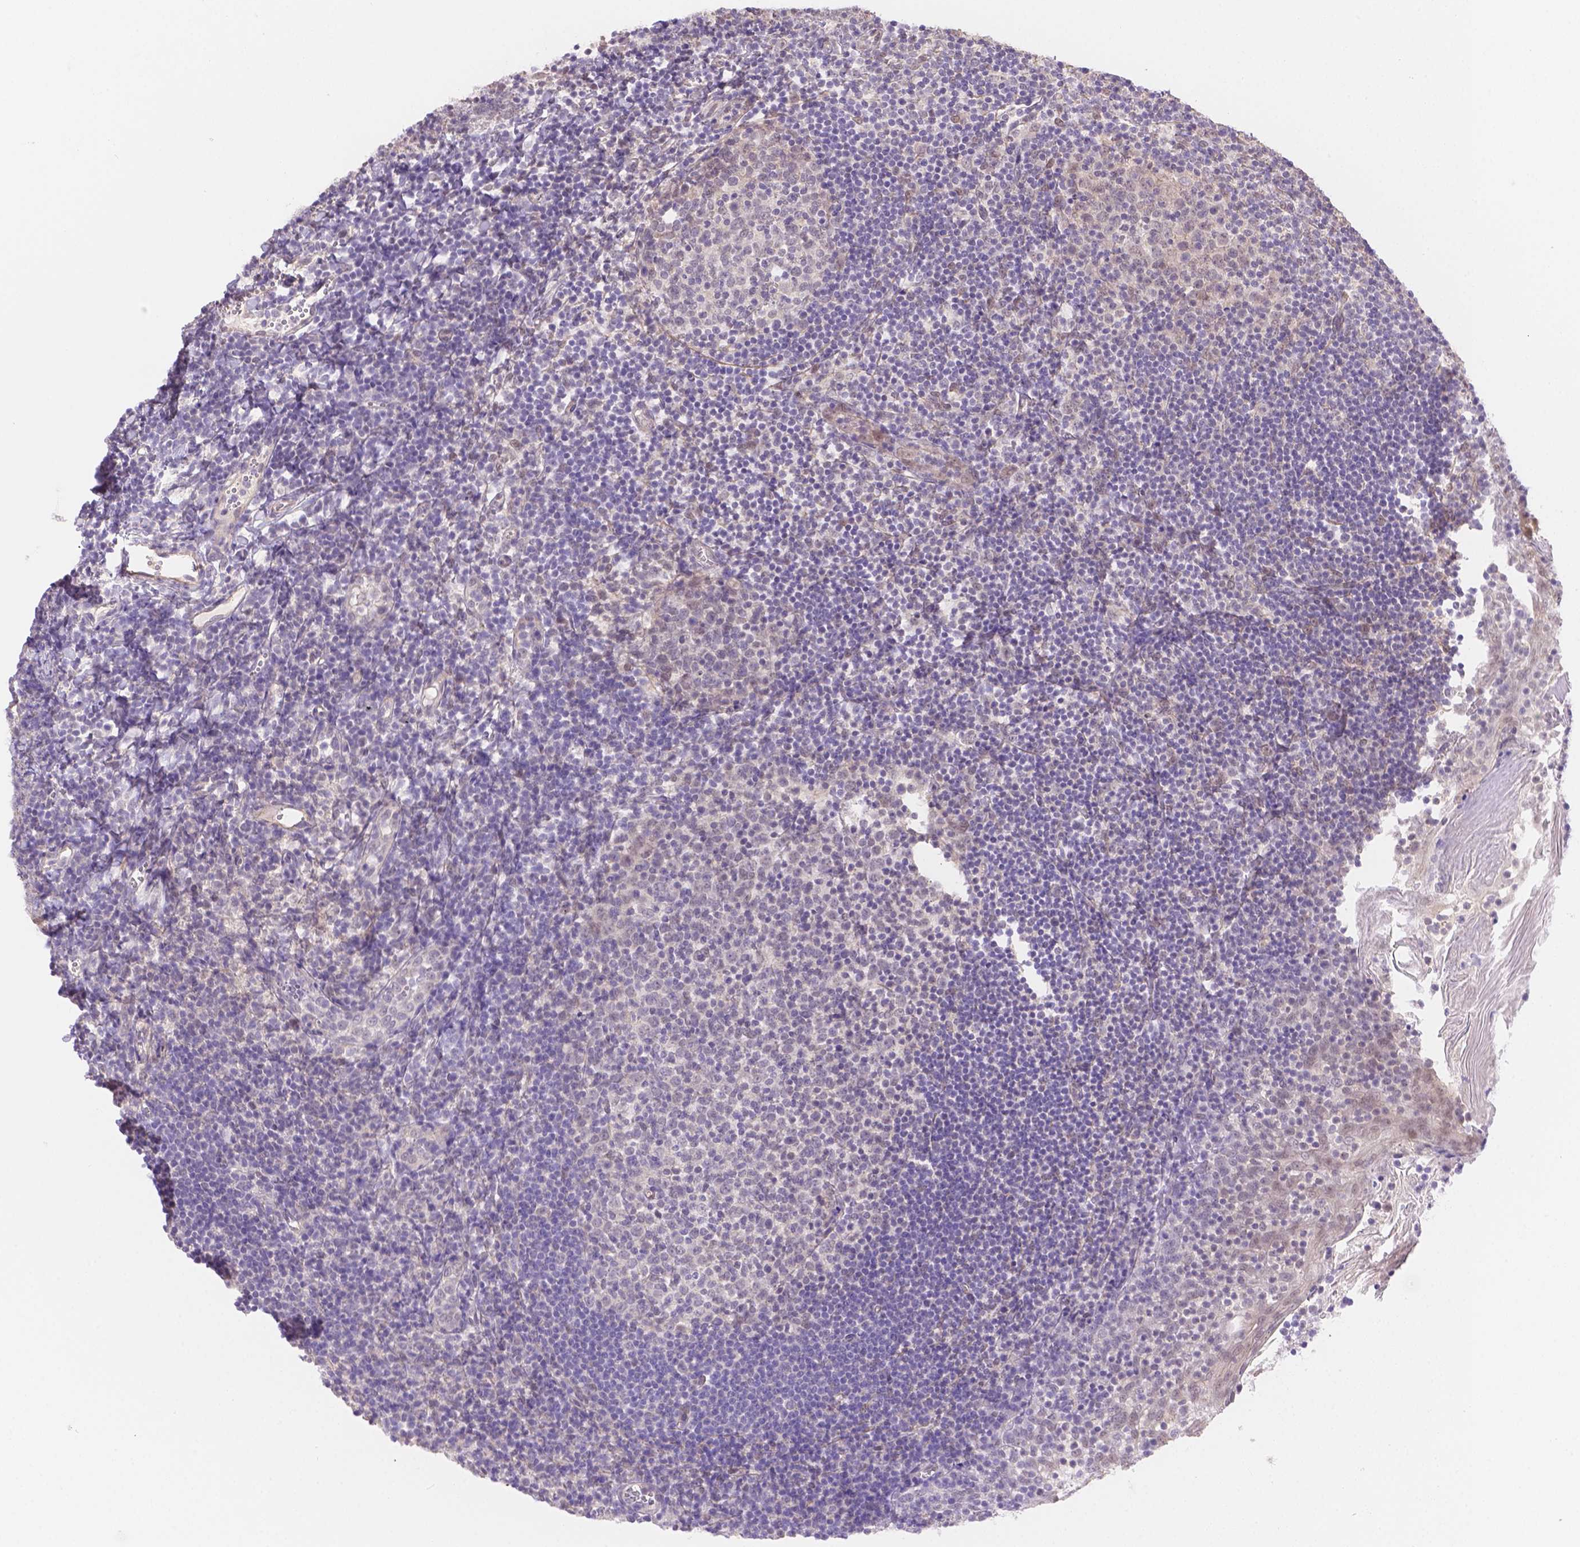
{"staining": {"intensity": "negative", "quantity": "none", "location": "none"}, "tissue": "lymph node", "cell_type": "Germinal center cells", "image_type": "normal", "snomed": [{"axis": "morphology", "description": "Normal tissue, NOS"}, {"axis": "topography", "description": "Lymph node"}], "caption": "Histopathology image shows no protein staining in germinal center cells of benign lymph node.", "gene": "NXPE2", "patient": {"sex": "female", "age": 21}}